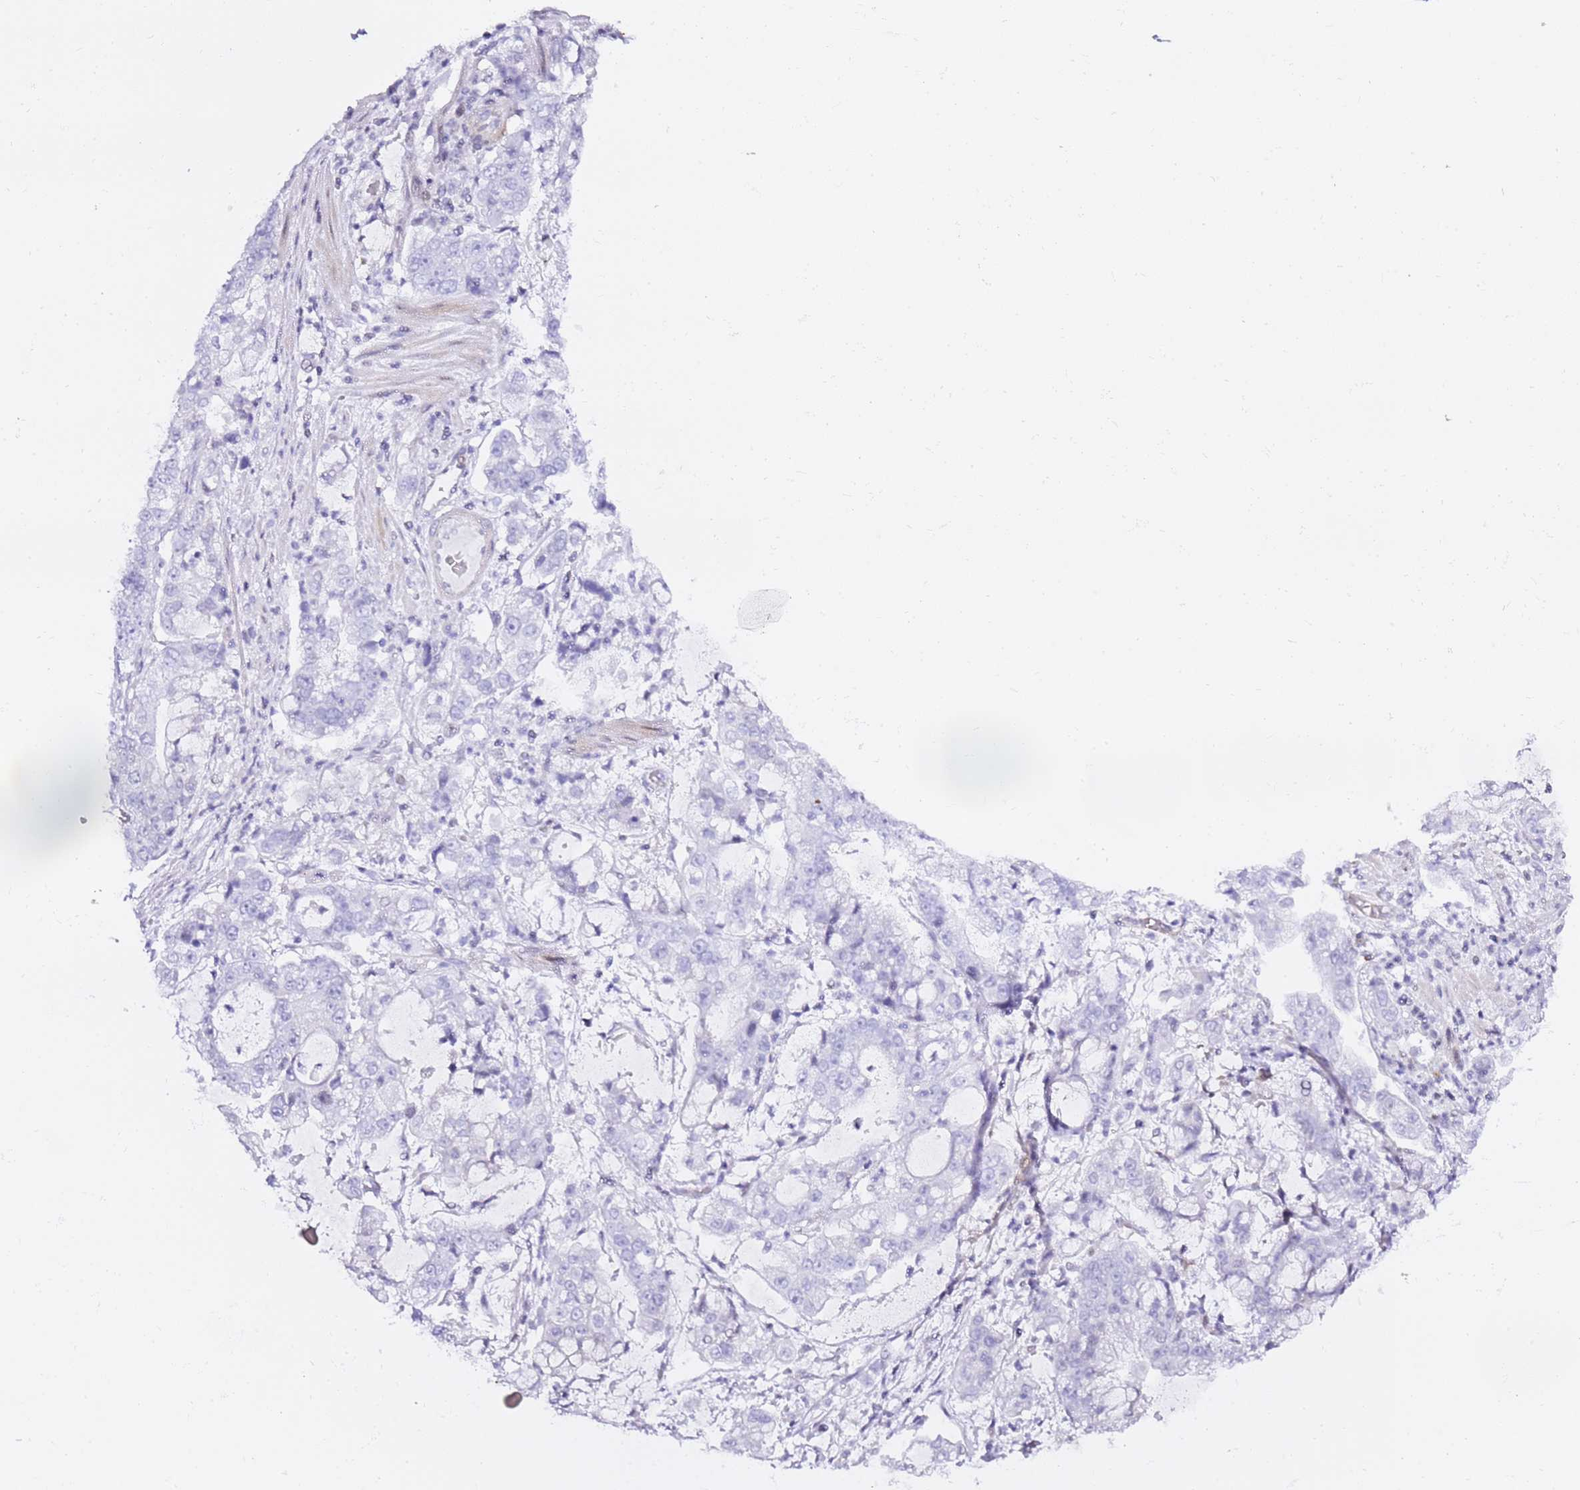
{"staining": {"intensity": "negative", "quantity": "none", "location": "none"}, "tissue": "stomach cancer", "cell_type": "Tumor cells", "image_type": "cancer", "snomed": [{"axis": "morphology", "description": "Adenocarcinoma, NOS"}, {"axis": "topography", "description": "Stomach"}], "caption": "High power microscopy micrograph of an immunohistochemistry image of adenocarcinoma (stomach), revealing no significant positivity in tumor cells.", "gene": "GBP2", "patient": {"sex": "male", "age": 76}}